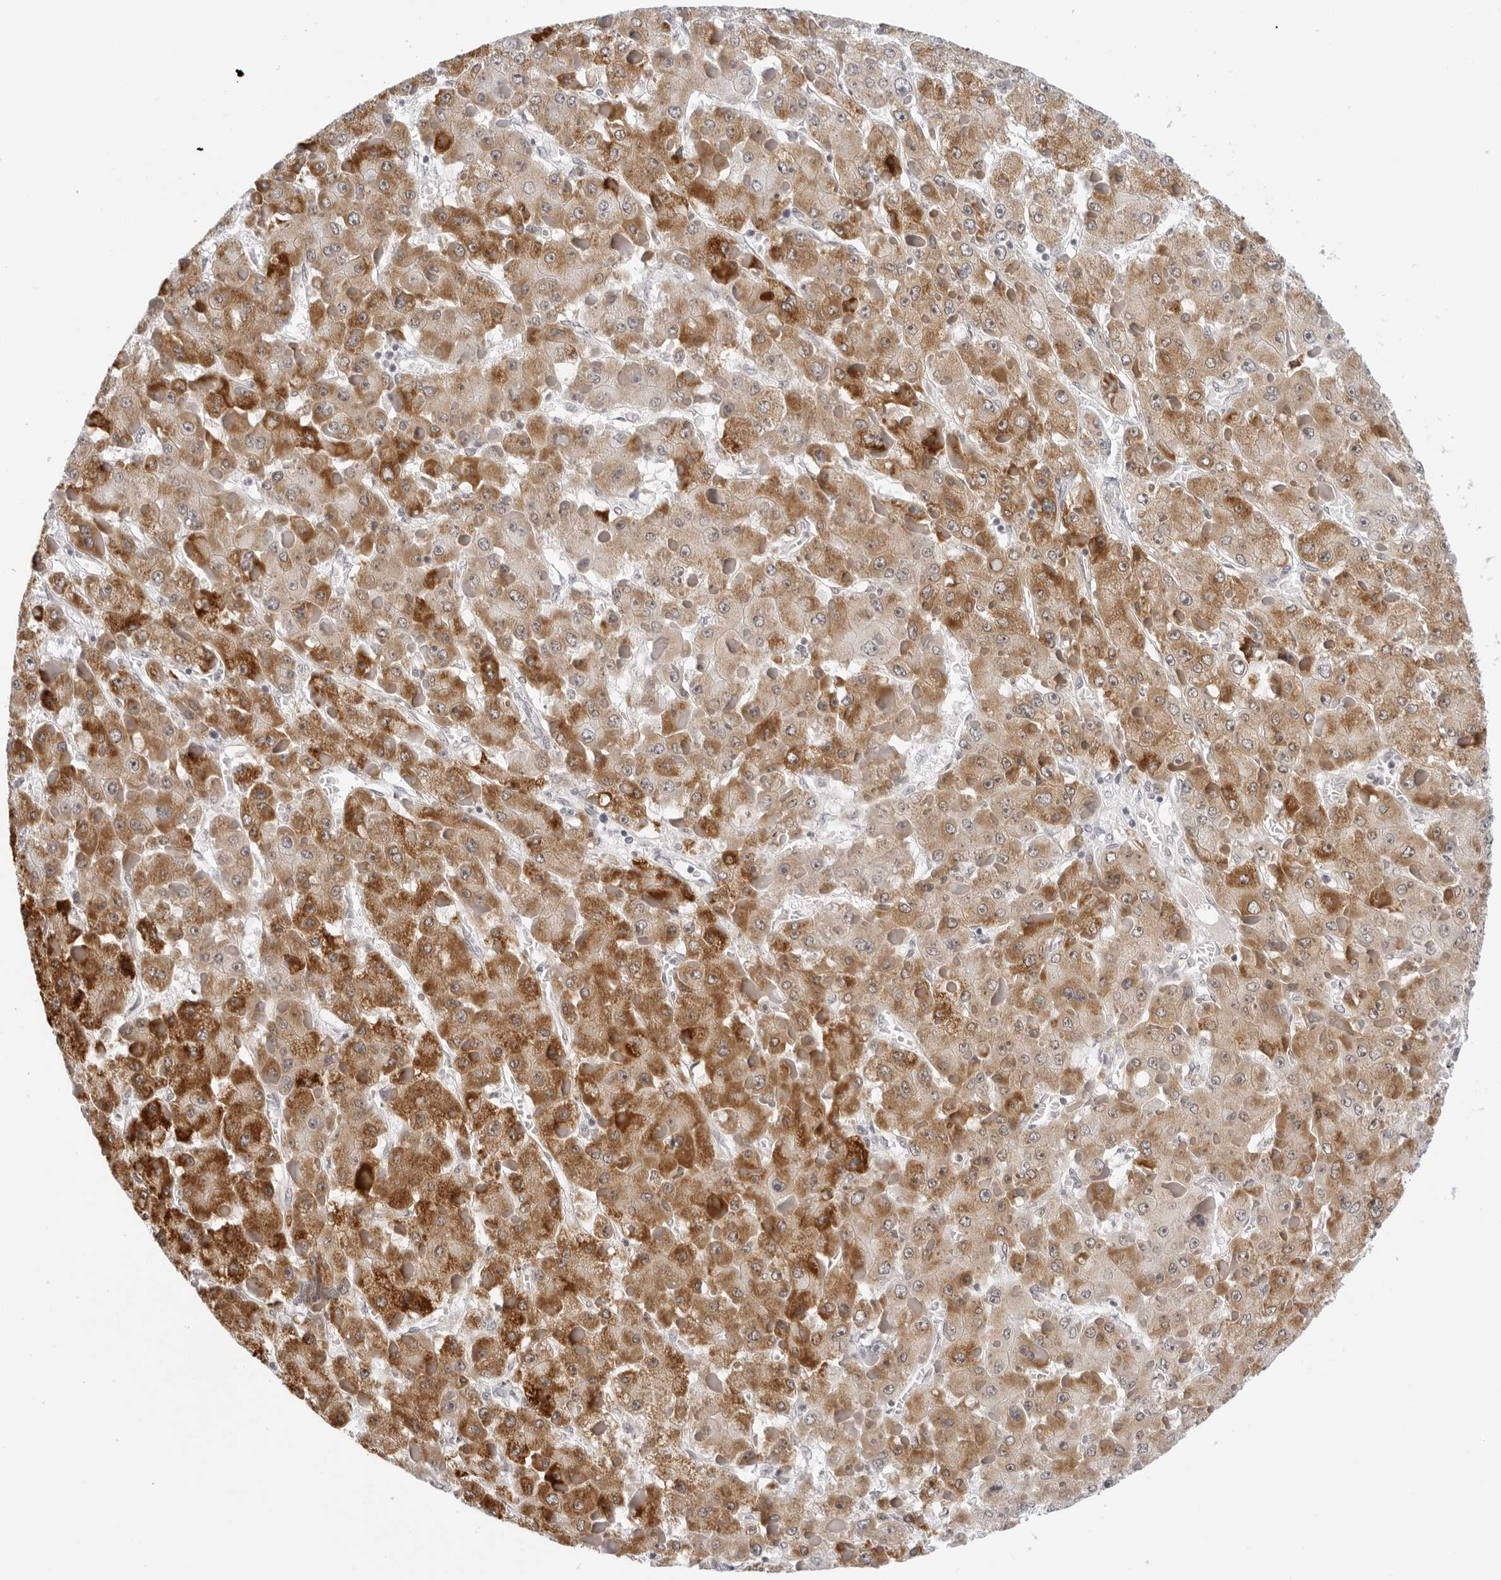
{"staining": {"intensity": "moderate", "quantity": ">75%", "location": "cytoplasmic/membranous"}, "tissue": "liver cancer", "cell_type": "Tumor cells", "image_type": "cancer", "snomed": [{"axis": "morphology", "description": "Carcinoma, Hepatocellular, NOS"}, {"axis": "topography", "description": "Liver"}], "caption": "Brown immunohistochemical staining in human liver cancer (hepatocellular carcinoma) demonstrates moderate cytoplasmic/membranous expression in approximately >75% of tumor cells. Nuclei are stained in blue.", "gene": "EDN2", "patient": {"sex": "female", "age": 73}}